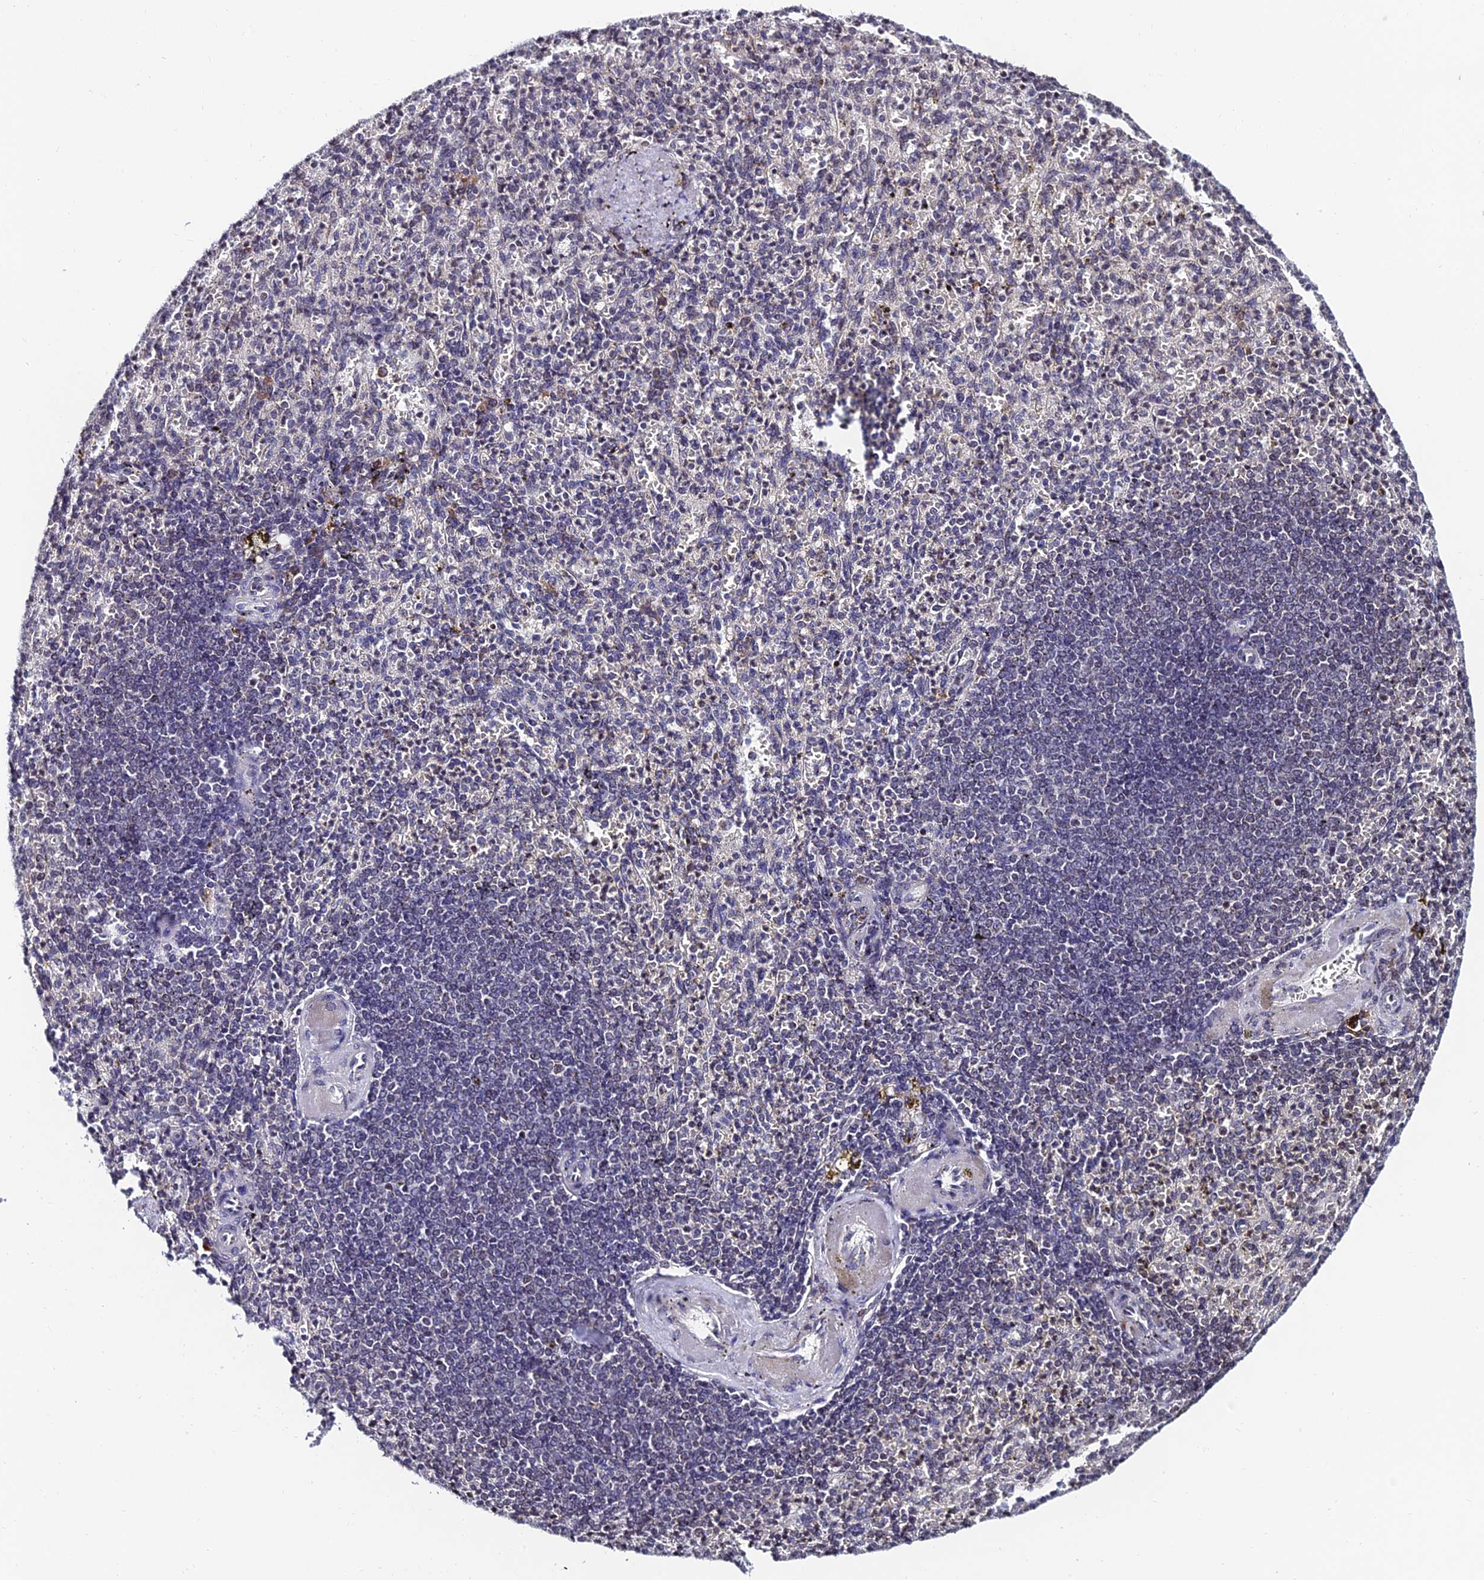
{"staining": {"intensity": "moderate", "quantity": "<25%", "location": "cytoplasmic/membranous"}, "tissue": "spleen", "cell_type": "Cells in red pulp", "image_type": "normal", "snomed": [{"axis": "morphology", "description": "Normal tissue, NOS"}, {"axis": "topography", "description": "Spleen"}], "caption": "Protein staining reveals moderate cytoplasmic/membranous expression in approximately <25% of cells in red pulp in unremarkable spleen.", "gene": "CDNF", "patient": {"sex": "female", "age": 74}}